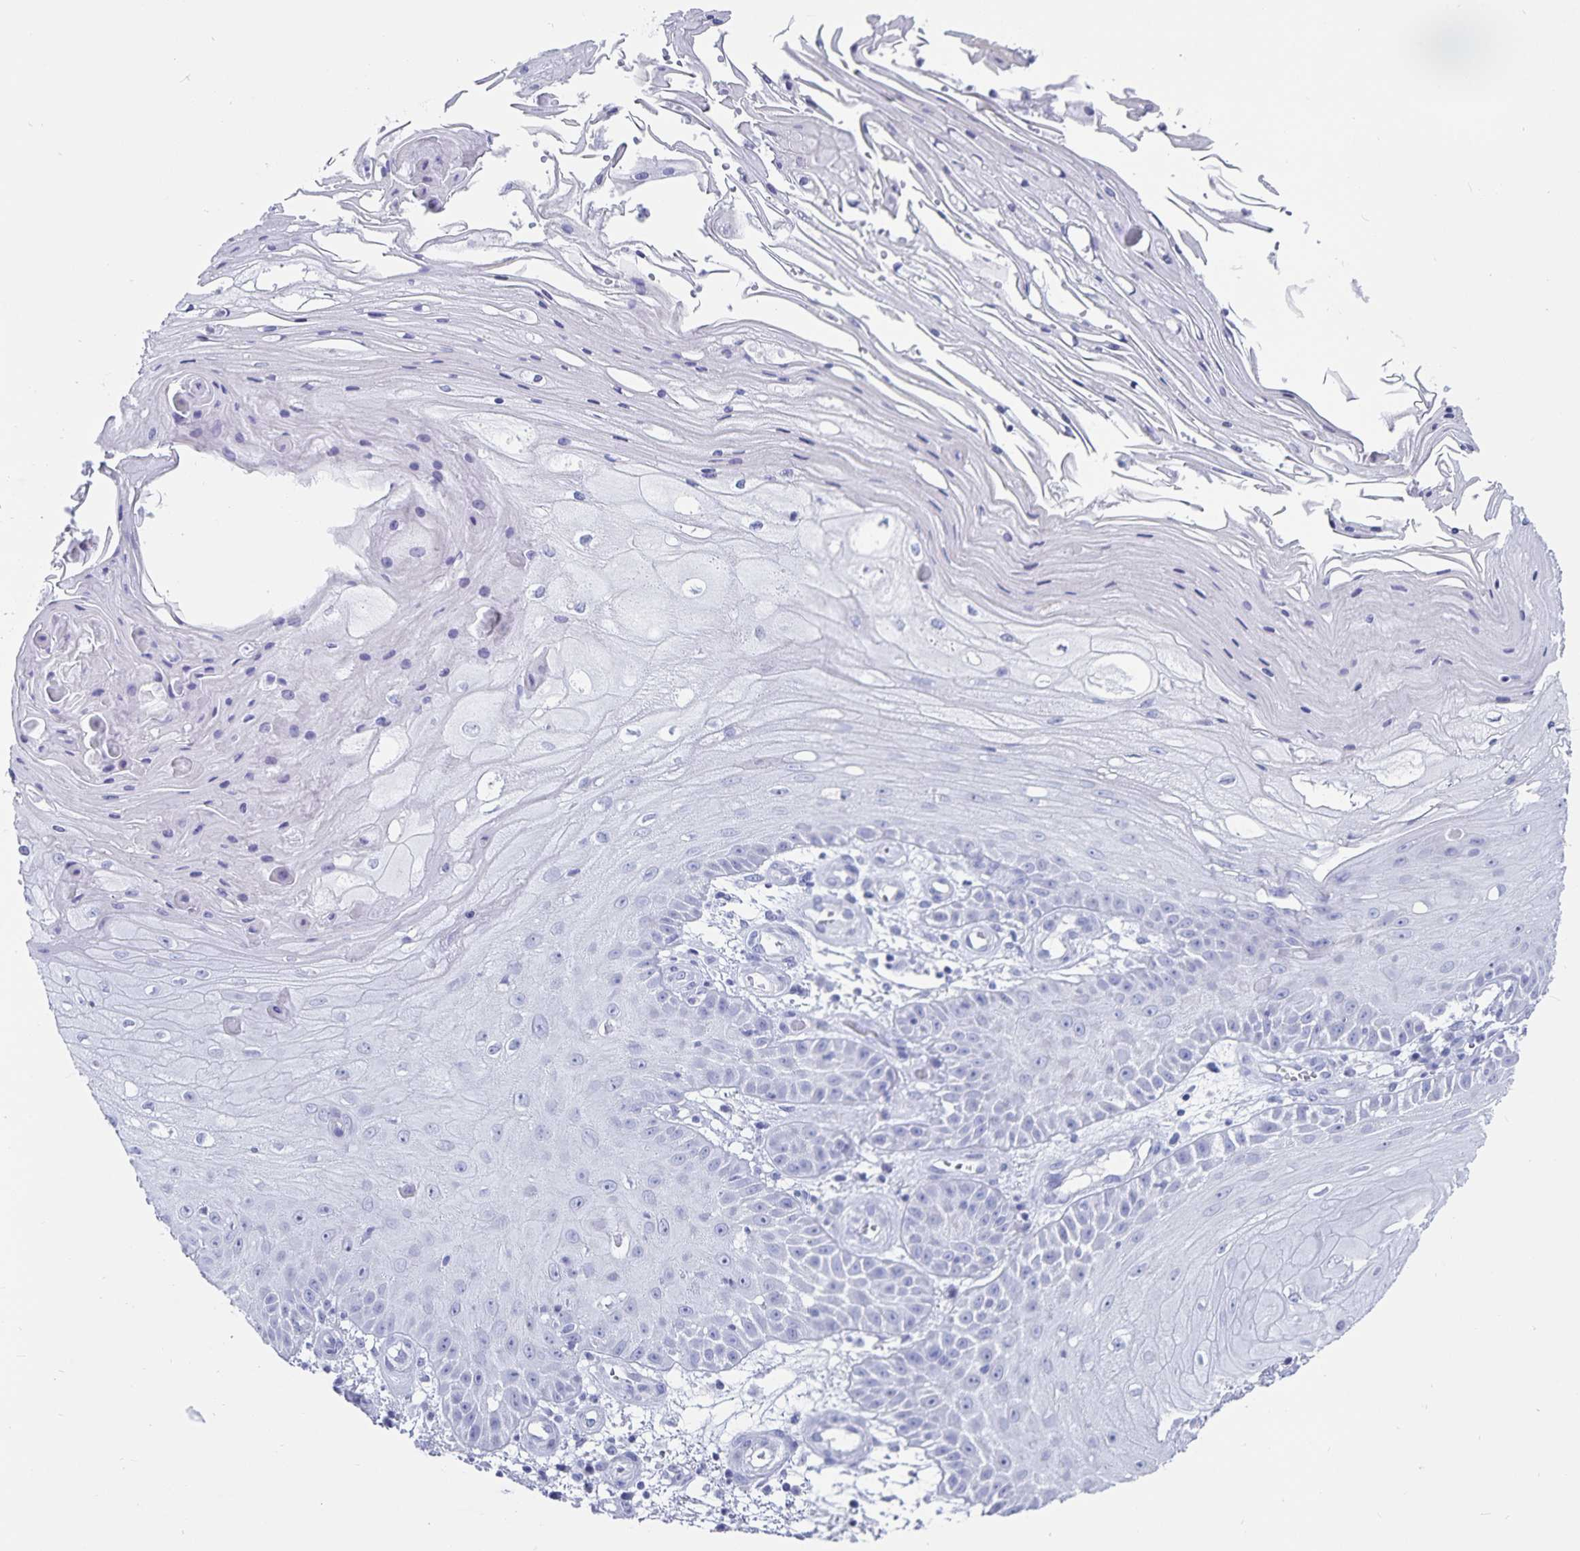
{"staining": {"intensity": "negative", "quantity": "none", "location": "none"}, "tissue": "skin cancer", "cell_type": "Tumor cells", "image_type": "cancer", "snomed": [{"axis": "morphology", "description": "Squamous cell carcinoma, NOS"}, {"axis": "topography", "description": "Skin"}], "caption": "Tumor cells are negative for brown protein staining in squamous cell carcinoma (skin).", "gene": "C19orf73", "patient": {"sex": "male", "age": 70}}